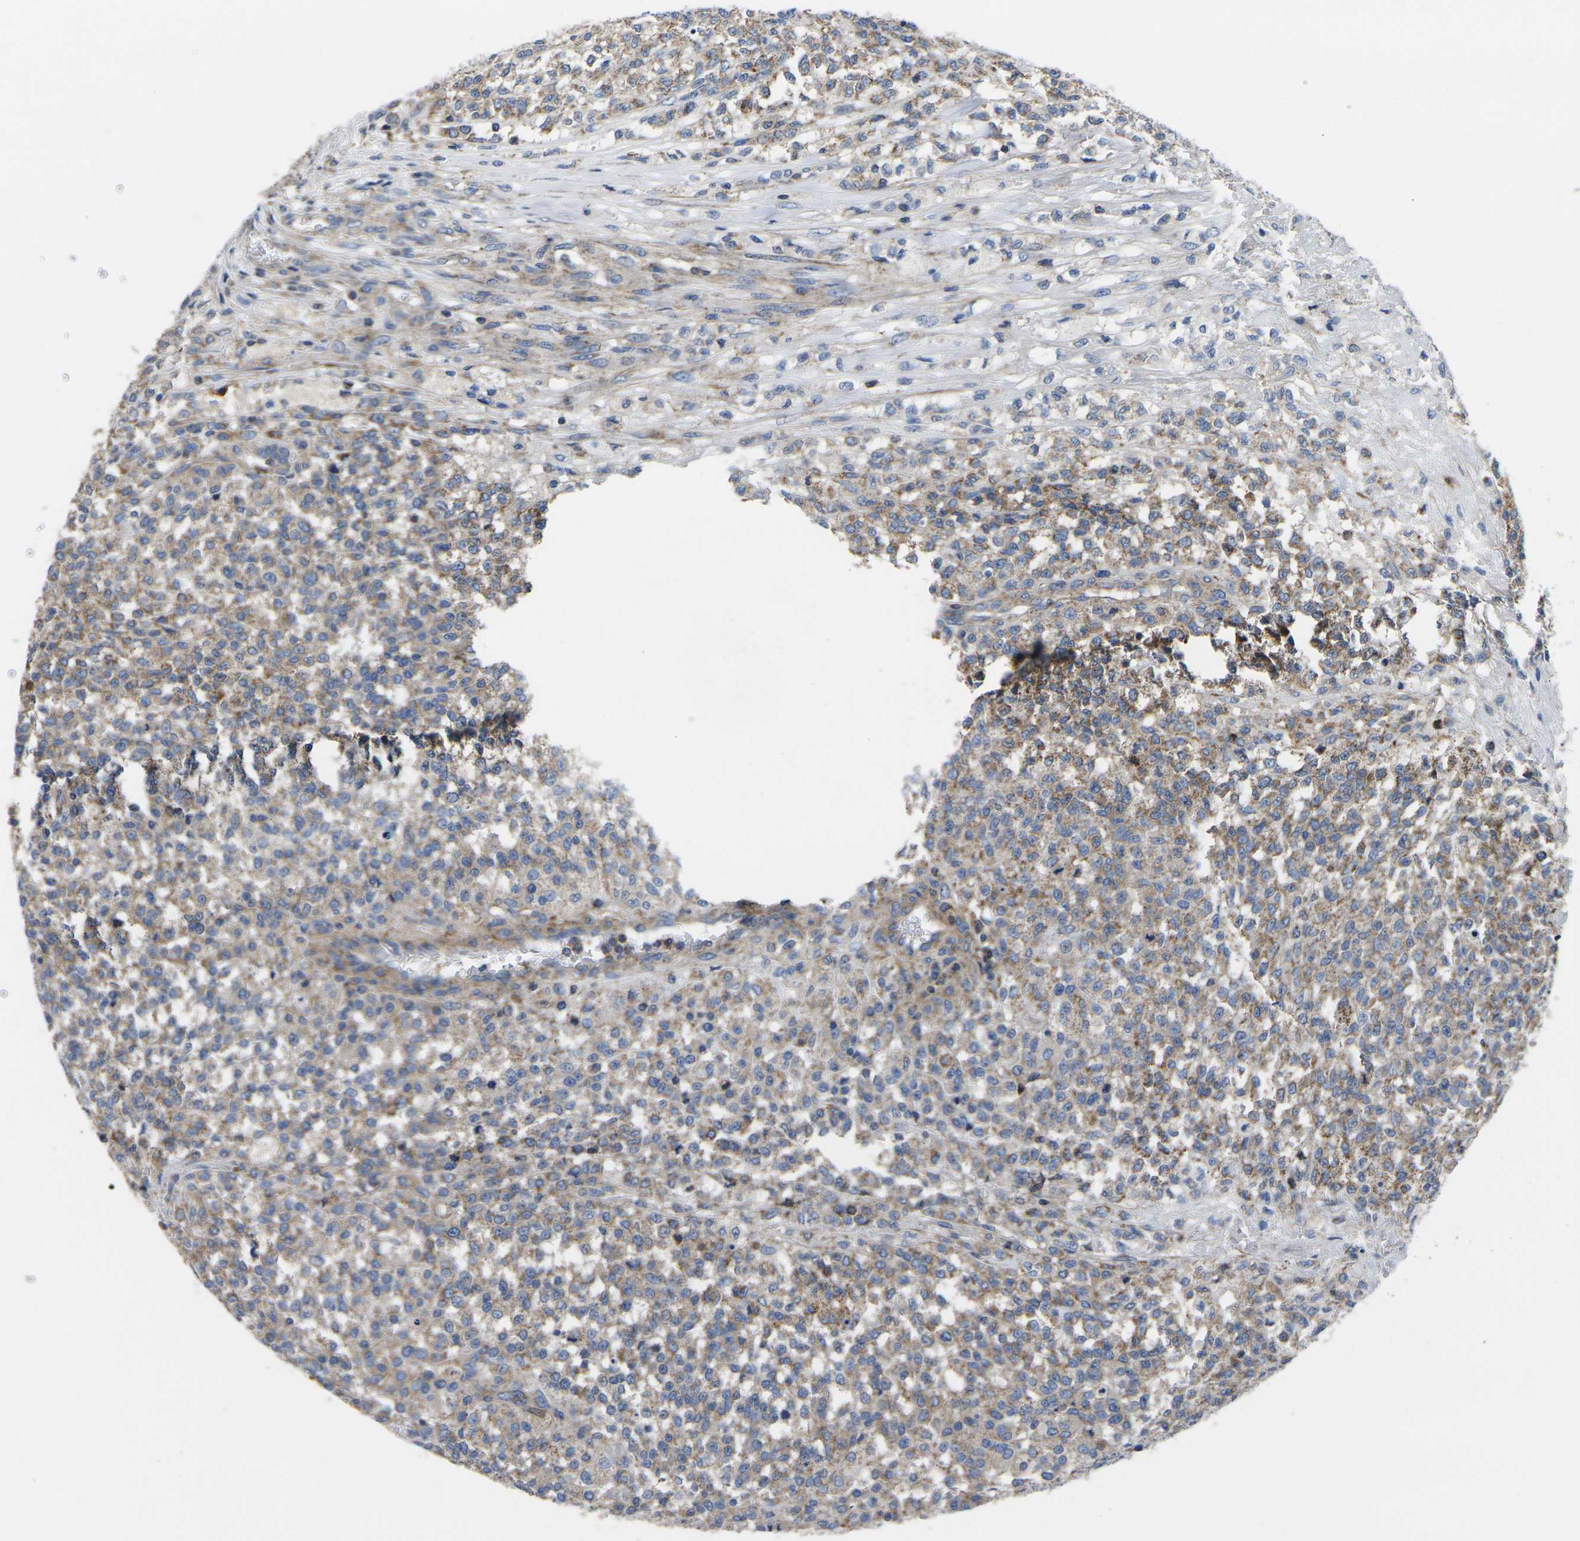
{"staining": {"intensity": "weak", "quantity": ">75%", "location": "cytoplasmic/membranous"}, "tissue": "testis cancer", "cell_type": "Tumor cells", "image_type": "cancer", "snomed": [{"axis": "morphology", "description": "Seminoma, NOS"}, {"axis": "topography", "description": "Testis"}], "caption": "Testis cancer (seminoma) was stained to show a protein in brown. There is low levels of weak cytoplasmic/membranous expression in approximately >75% of tumor cells.", "gene": "GPR4", "patient": {"sex": "male", "age": 59}}